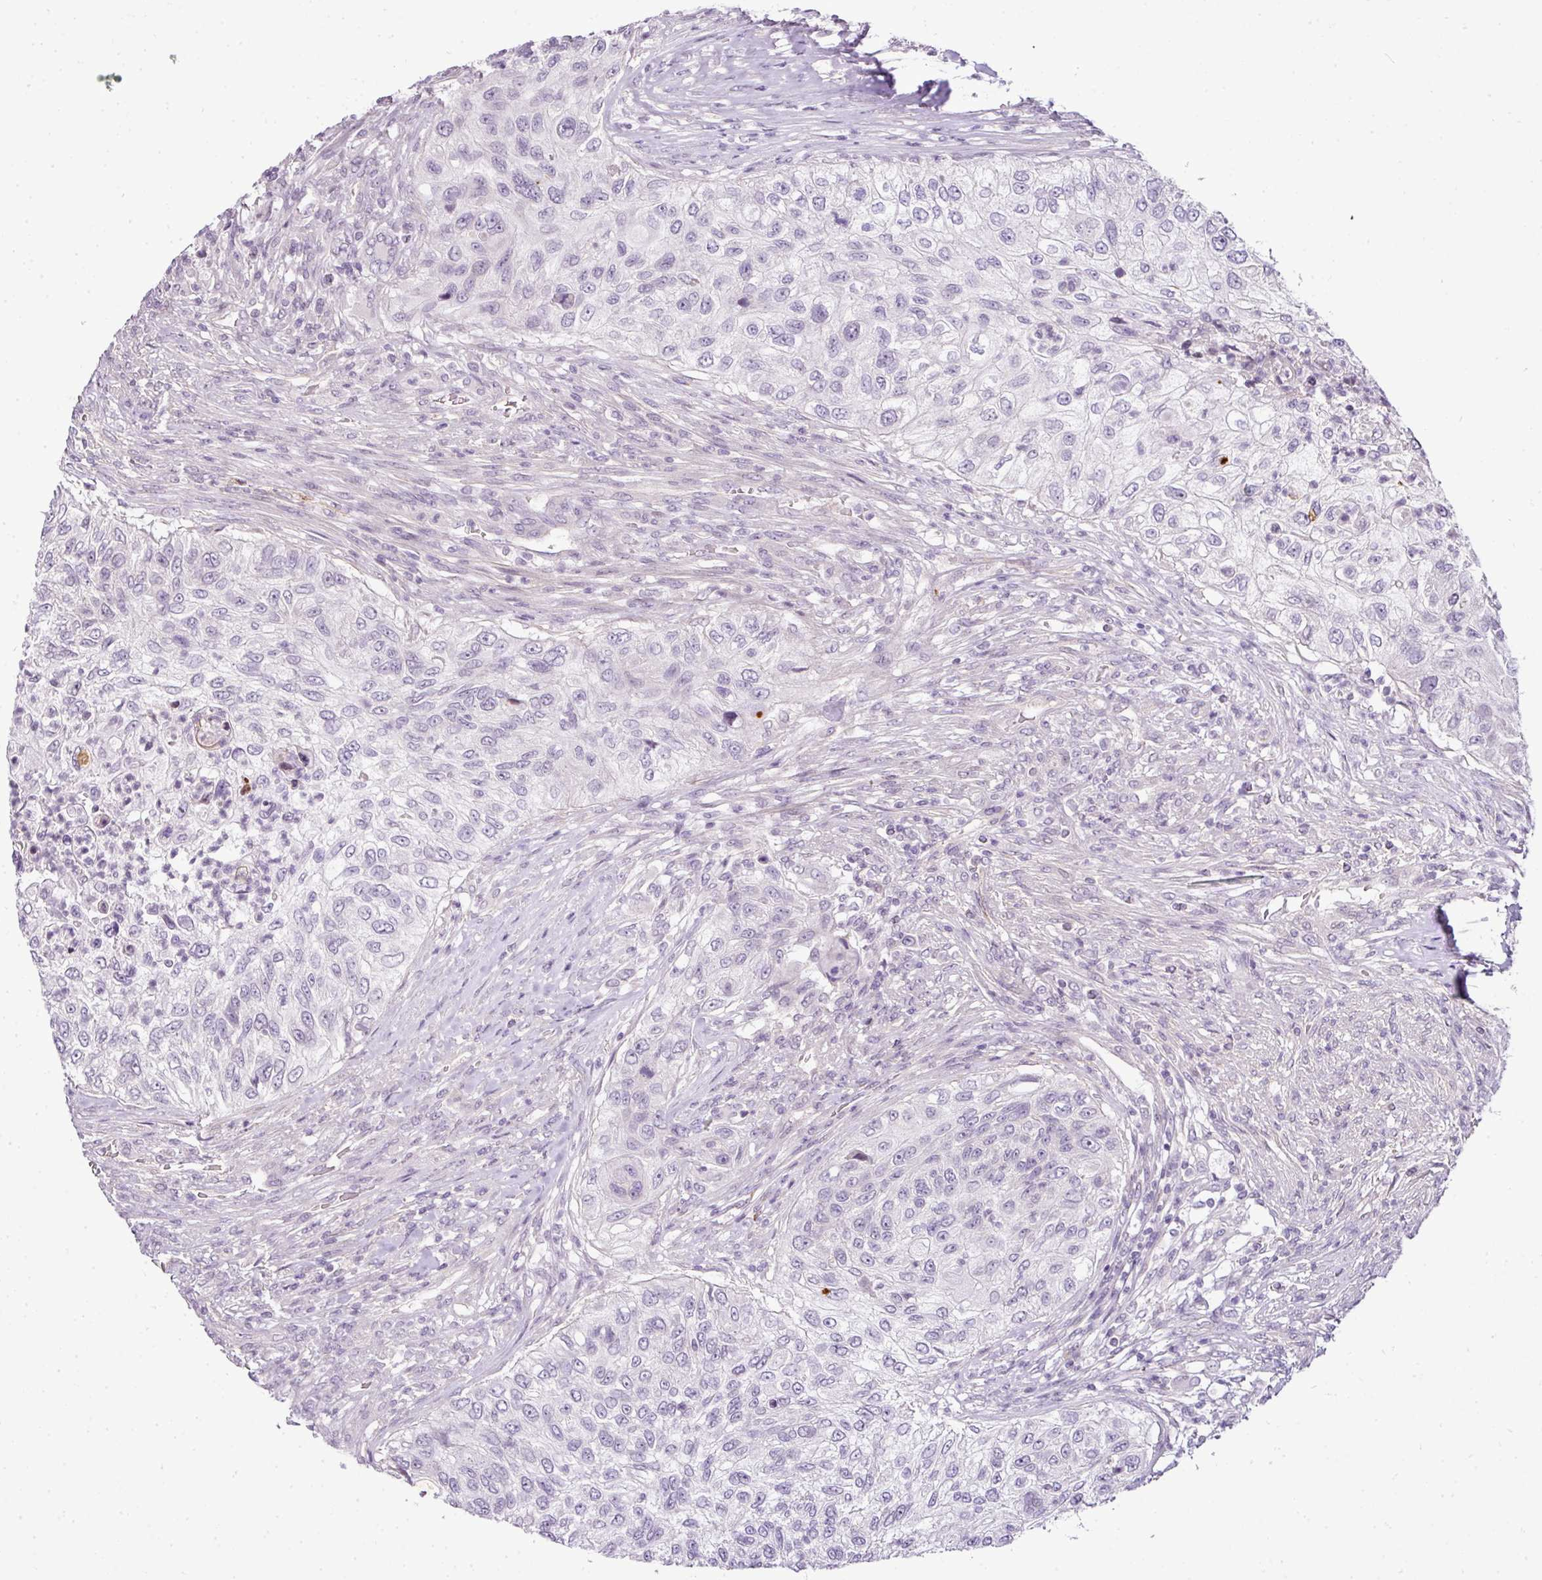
{"staining": {"intensity": "negative", "quantity": "none", "location": "none"}, "tissue": "urothelial cancer", "cell_type": "Tumor cells", "image_type": "cancer", "snomed": [{"axis": "morphology", "description": "Urothelial carcinoma, High grade"}, {"axis": "topography", "description": "Urinary bladder"}], "caption": "Tumor cells are negative for protein expression in human high-grade urothelial carcinoma. (DAB immunohistochemistry visualized using brightfield microscopy, high magnification).", "gene": "TEX30", "patient": {"sex": "female", "age": 60}}